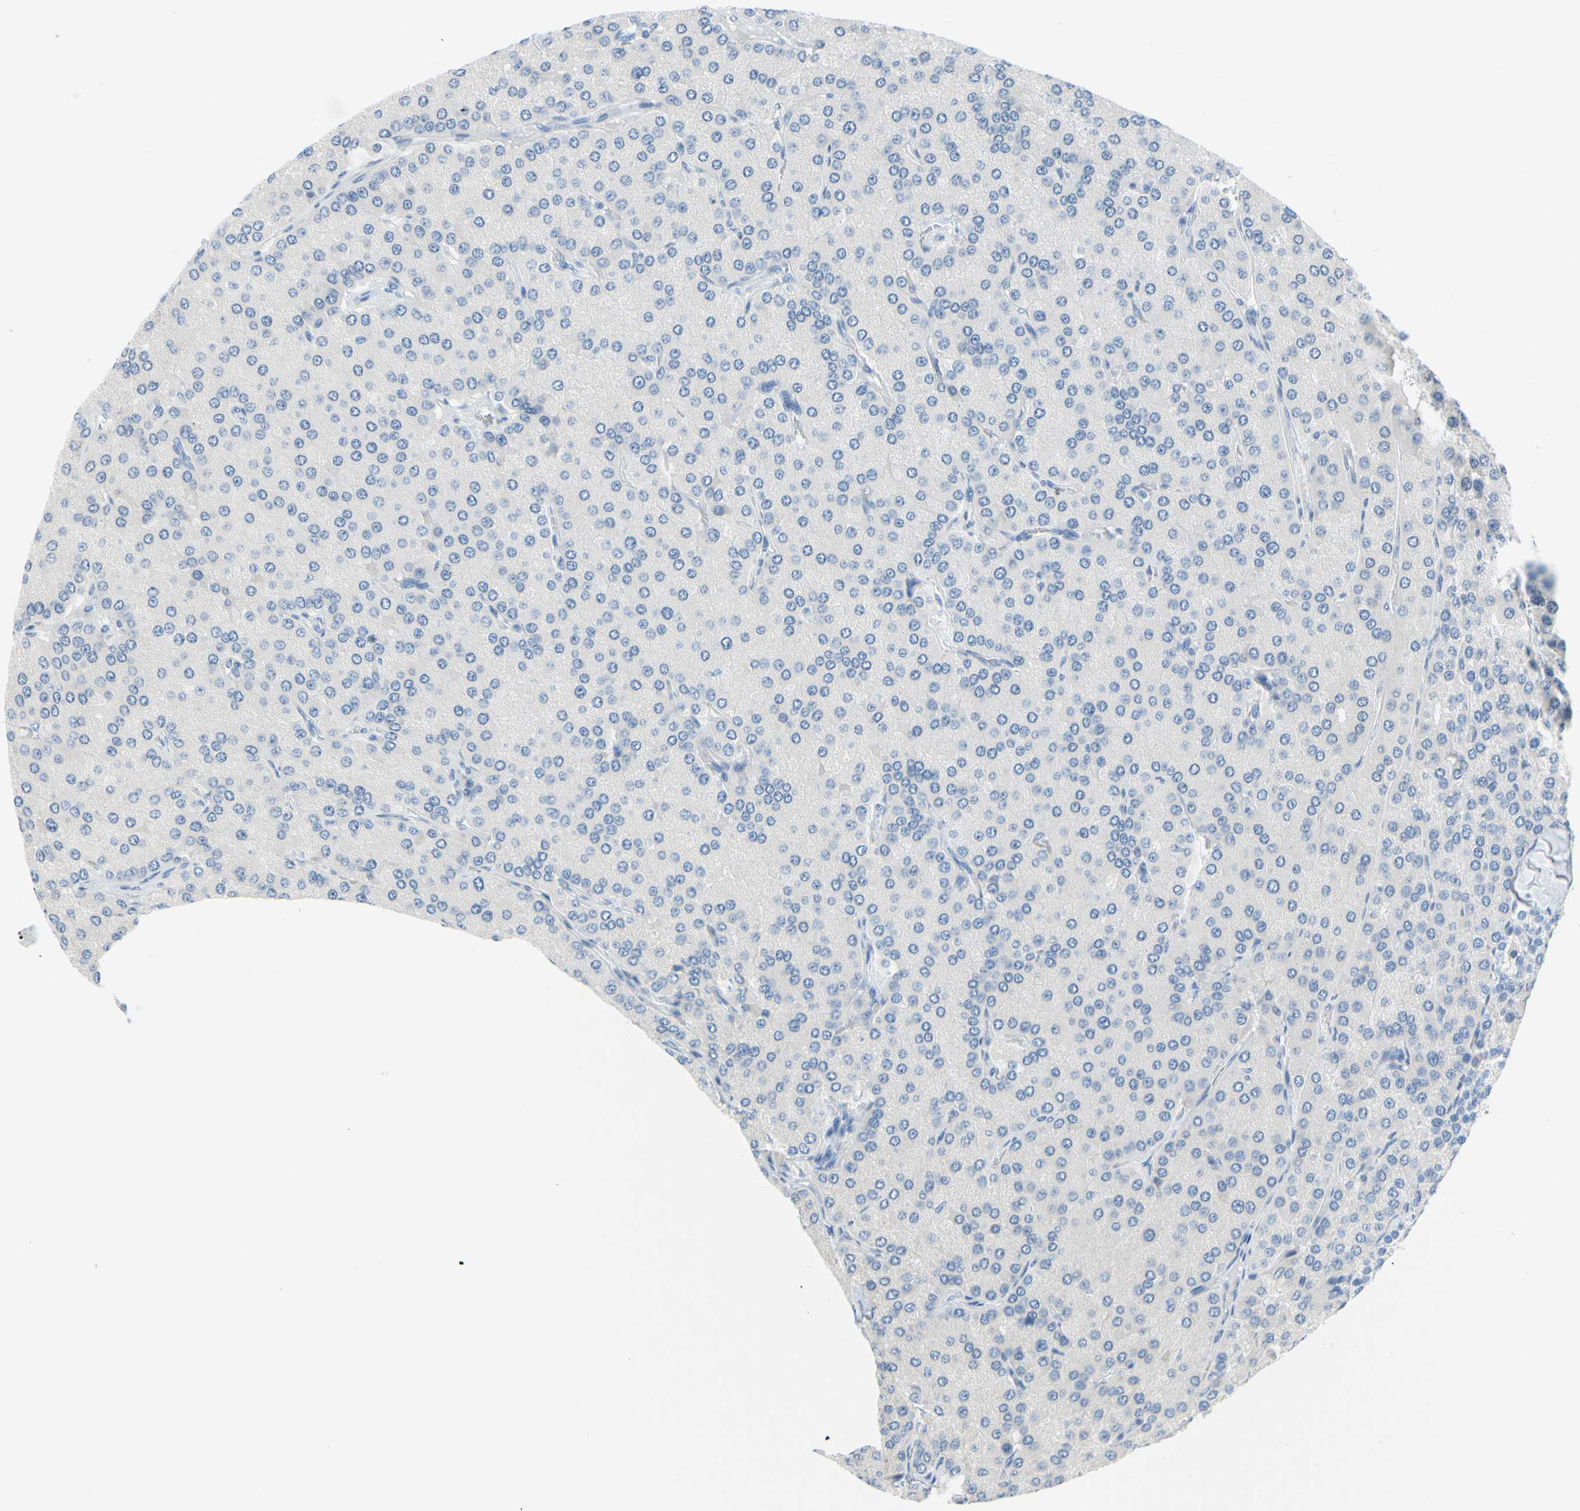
{"staining": {"intensity": "negative", "quantity": "none", "location": "none"}, "tissue": "parathyroid gland", "cell_type": "Glandular cells", "image_type": "normal", "snomed": [{"axis": "morphology", "description": "Normal tissue, NOS"}, {"axis": "morphology", "description": "Adenoma, NOS"}, {"axis": "topography", "description": "Parathyroid gland"}], "caption": "Immunohistochemical staining of unremarkable parathyroid gland exhibits no significant positivity in glandular cells. The staining is performed using DAB (3,3'-diaminobenzidine) brown chromogen with nuclei counter-stained in using hematoxylin.", "gene": "DCT", "patient": {"sex": "female", "age": 86}}